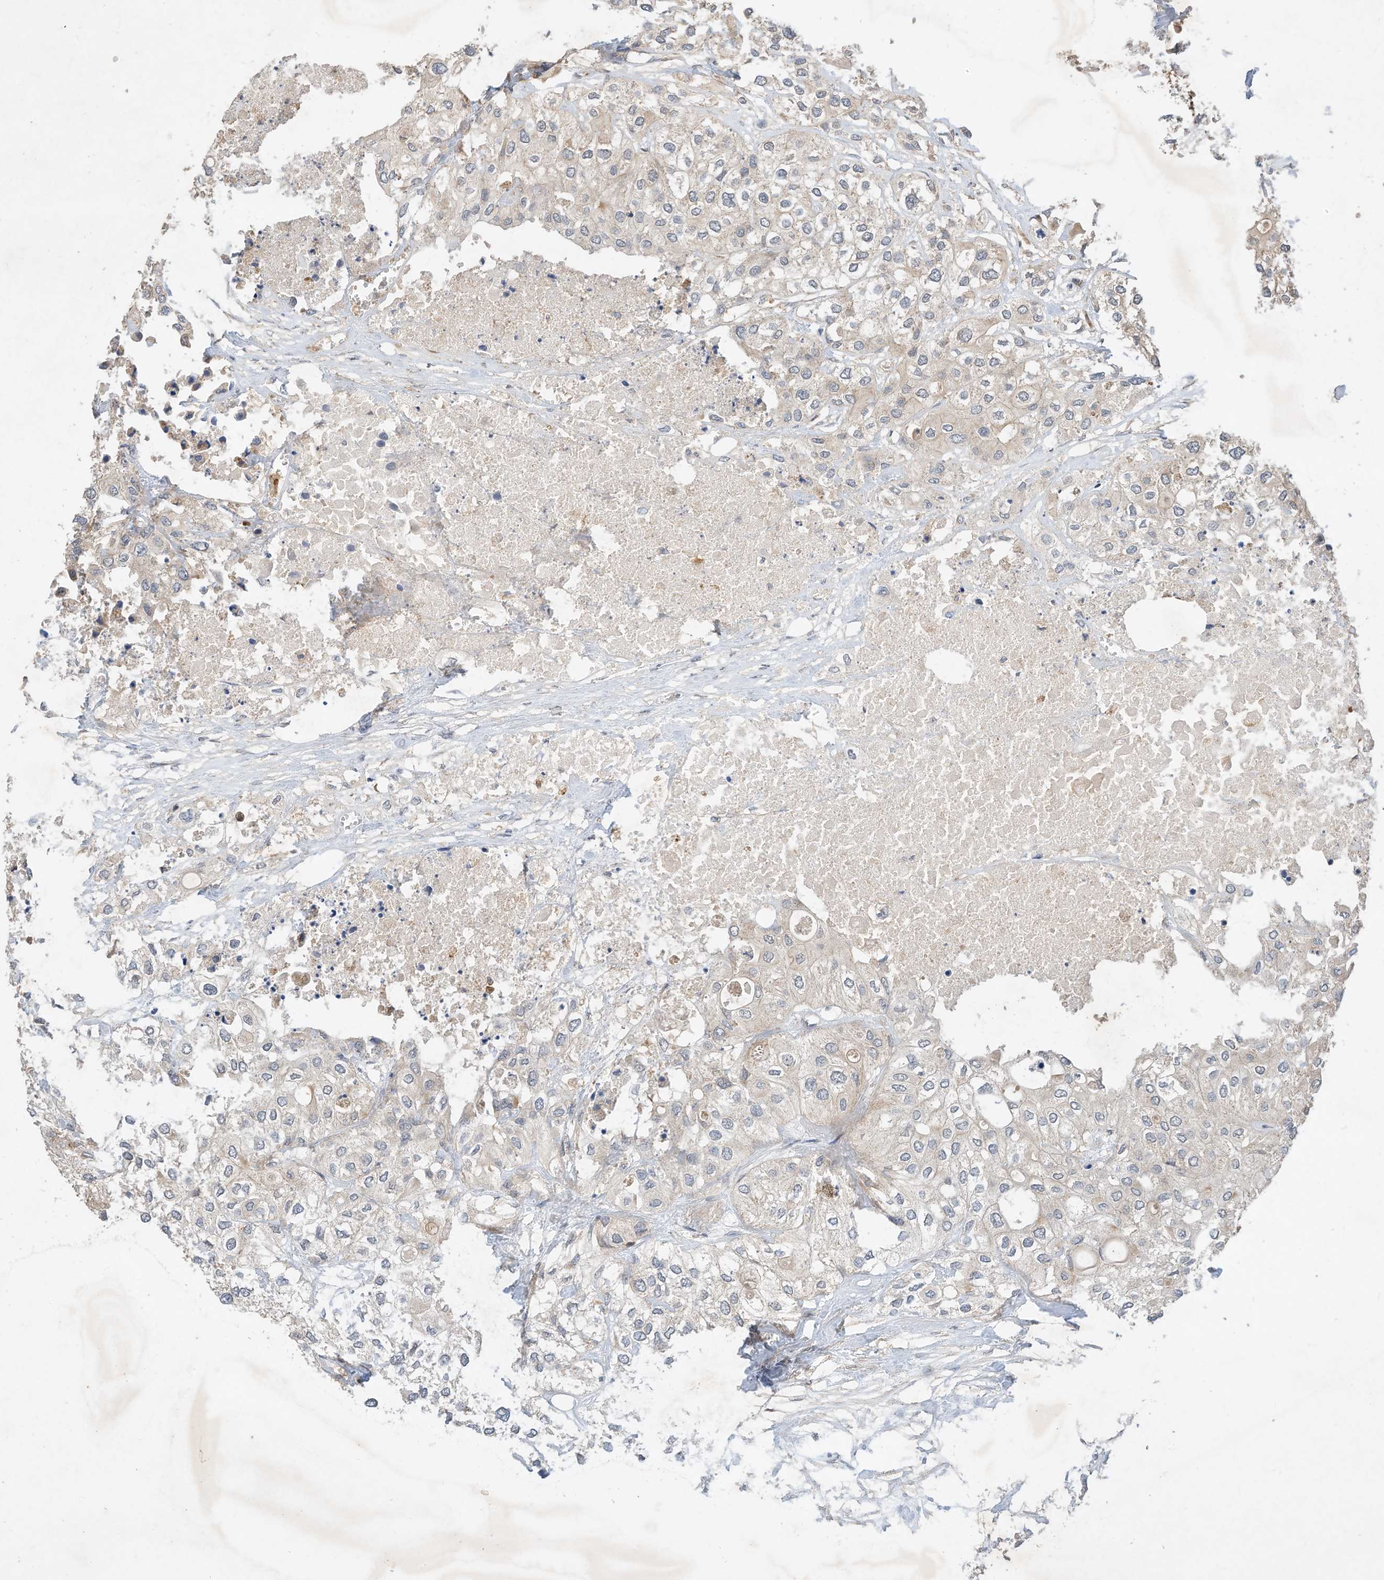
{"staining": {"intensity": "weak", "quantity": "<25%", "location": "cytoplasmic/membranous"}, "tissue": "urothelial cancer", "cell_type": "Tumor cells", "image_type": "cancer", "snomed": [{"axis": "morphology", "description": "Urothelial carcinoma, High grade"}, {"axis": "topography", "description": "Urinary bladder"}], "caption": "Protein analysis of urothelial cancer reveals no significant staining in tumor cells.", "gene": "CPAMD8", "patient": {"sex": "male", "age": 64}}